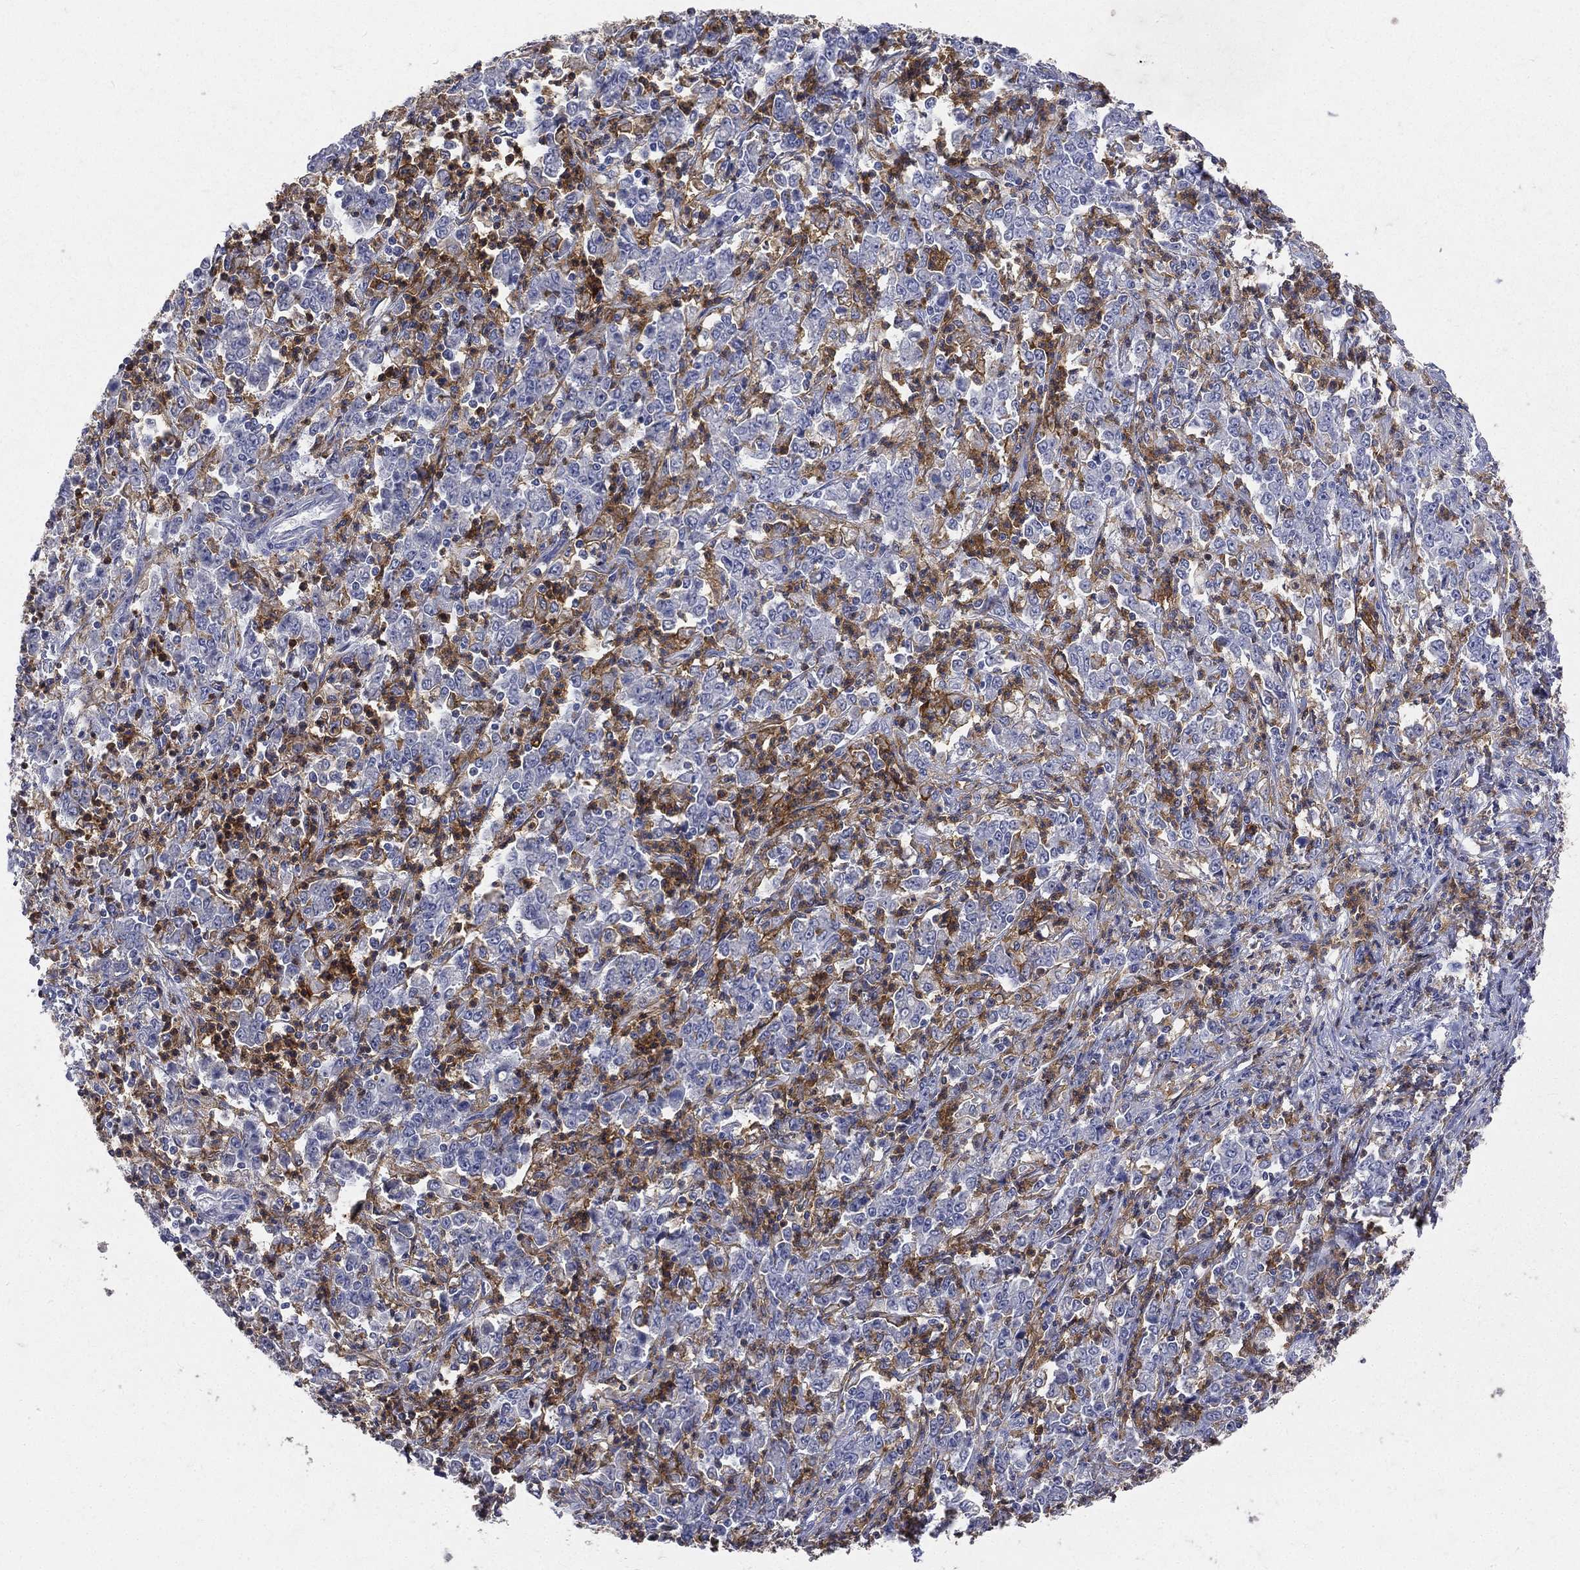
{"staining": {"intensity": "negative", "quantity": "none", "location": "none"}, "tissue": "stomach cancer", "cell_type": "Tumor cells", "image_type": "cancer", "snomed": [{"axis": "morphology", "description": "Adenocarcinoma, NOS"}, {"axis": "topography", "description": "Stomach, lower"}], "caption": "Immunohistochemistry of human stomach cancer (adenocarcinoma) shows no staining in tumor cells.", "gene": "CD33", "patient": {"sex": "female", "age": 71}}